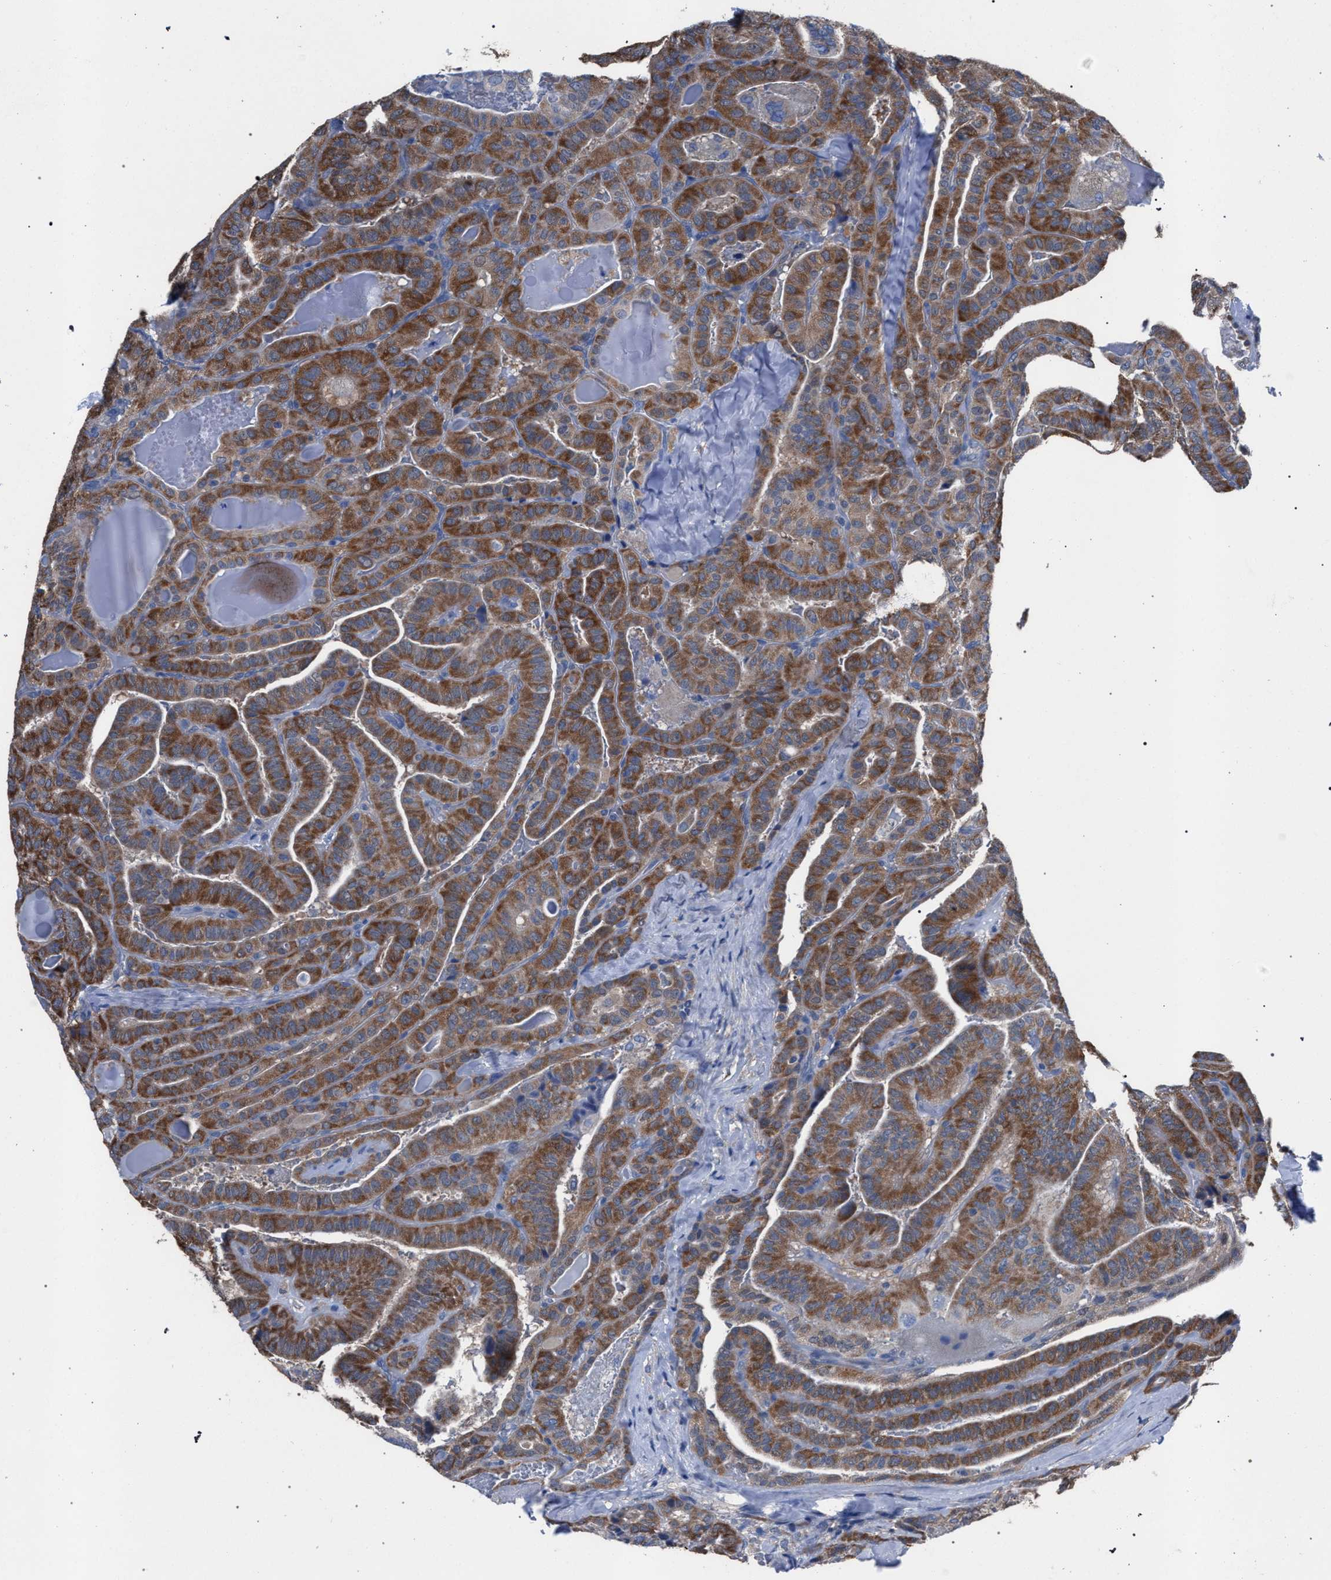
{"staining": {"intensity": "strong", "quantity": ">75%", "location": "cytoplasmic/membranous"}, "tissue": "thyroid cancer", "cell_type": "Tumor cells", "image_type": "cancer", "snomed": [{"axis": "morphology", "description": "Papillary adenocarcinoma, NOS"}, {"axis": "topography", "description": "Thyroid gland"}], "caption": "Thyroid papillary adenocarcinoma stained with a protein marker reveals strong staining in tumor cells.", "gene": "CRYZ", "patient": {"sex": "male", "age": 77}}